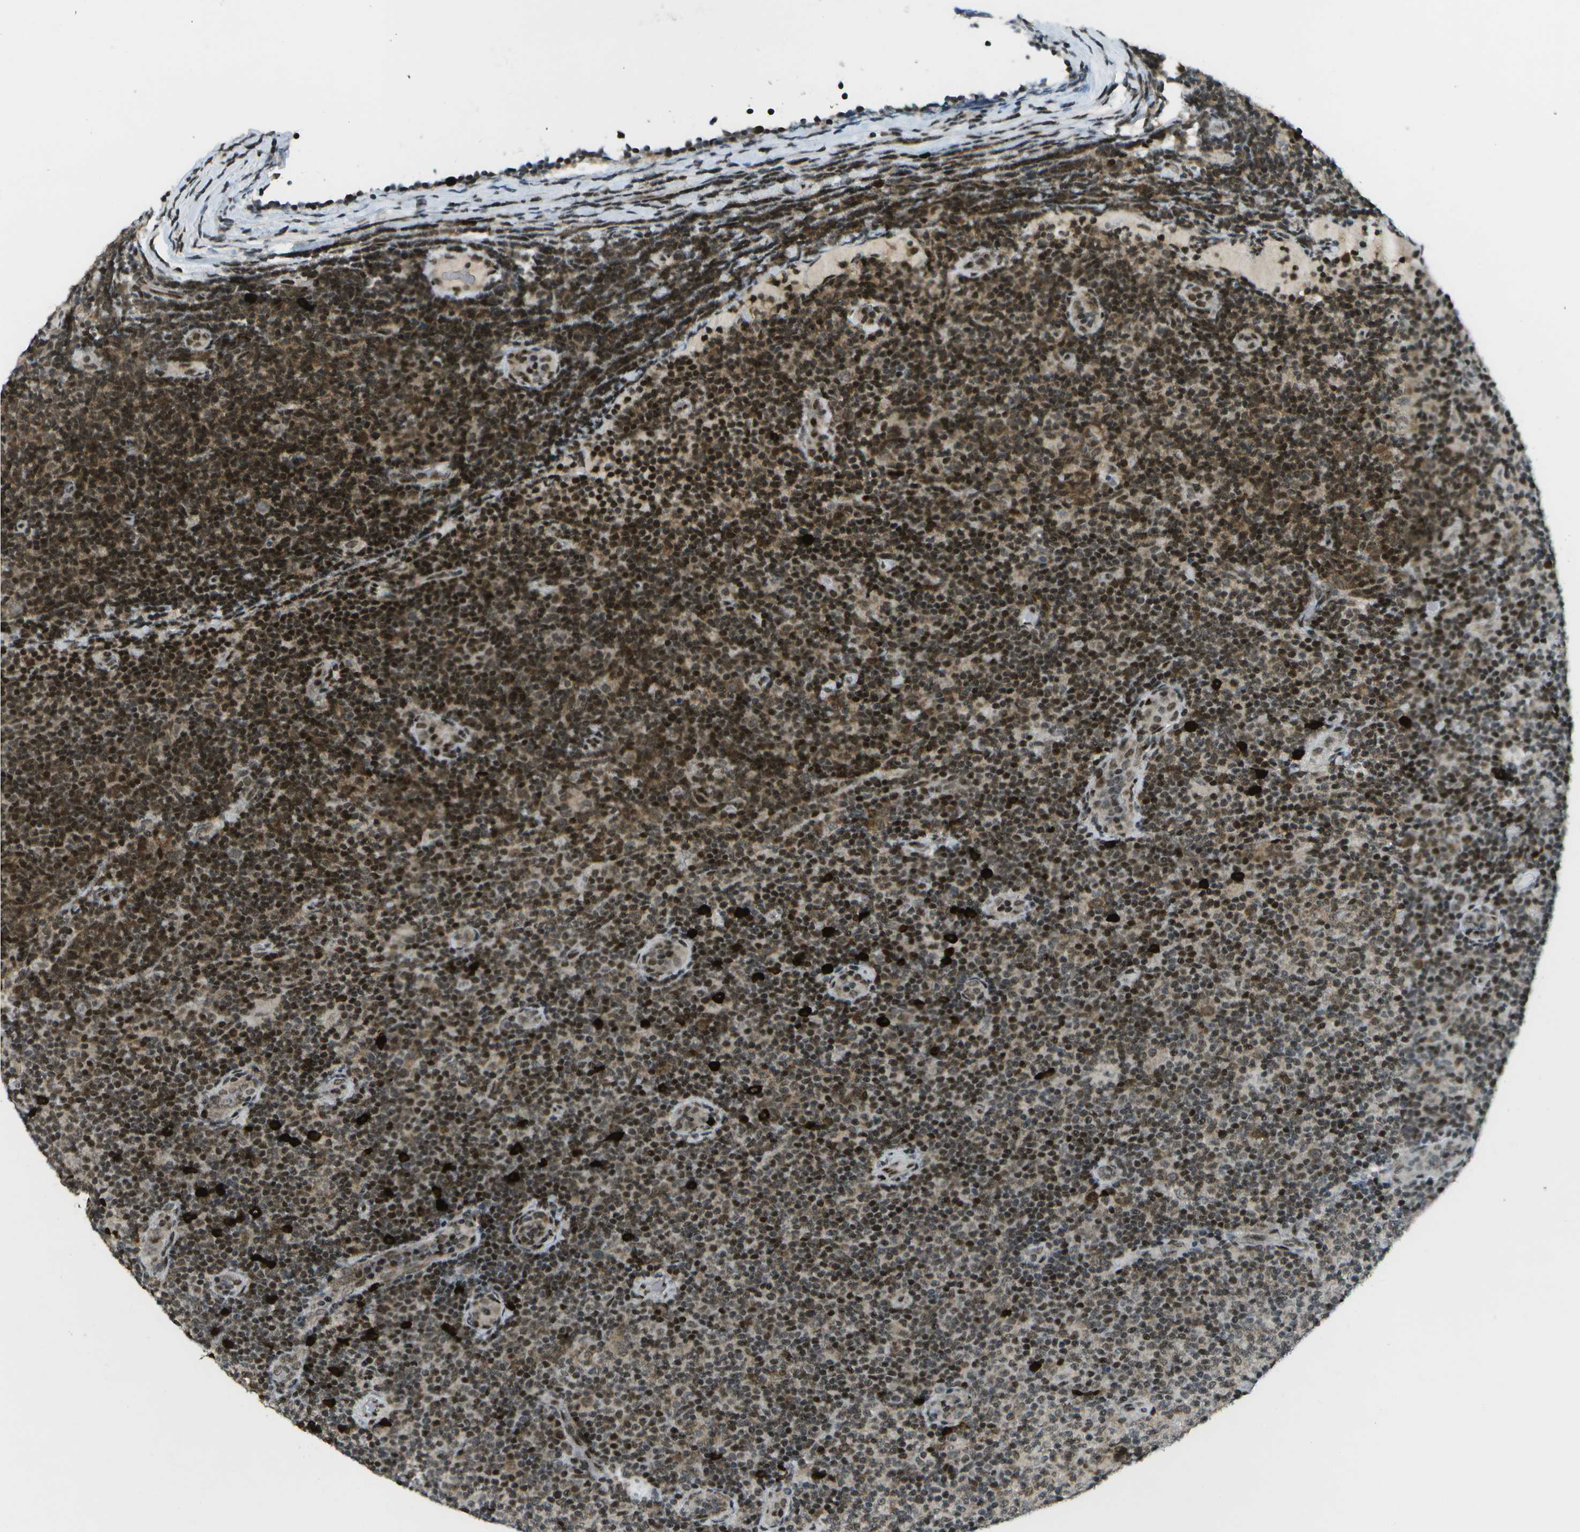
{"staining": {"intensity": "strong", "quantity": "25%-75%", "location": "cytoplasmic/membranous,nuclear"}, "tissue": "lymphoma", "cell_type": "Tumor cells", "image_type": "cancer", "snomed": [{"axis": "morphology", "description": "Malignant lymphoma, non-Hodgkin's type, Low grade"}, {"axis": "topography", "description": "Lymph node"}], "caption": "This histopathology image displays immunohistochemistry (IHC) staining of malignant lymphoma, non-Hodgkin's type (low-grade), with high strong cytoplasmic/membranous and nuclear staining in approximately 25%-75% of tumor cells.", "gene": "IRF7", "patient": {"sex": "male", "age": 83}}